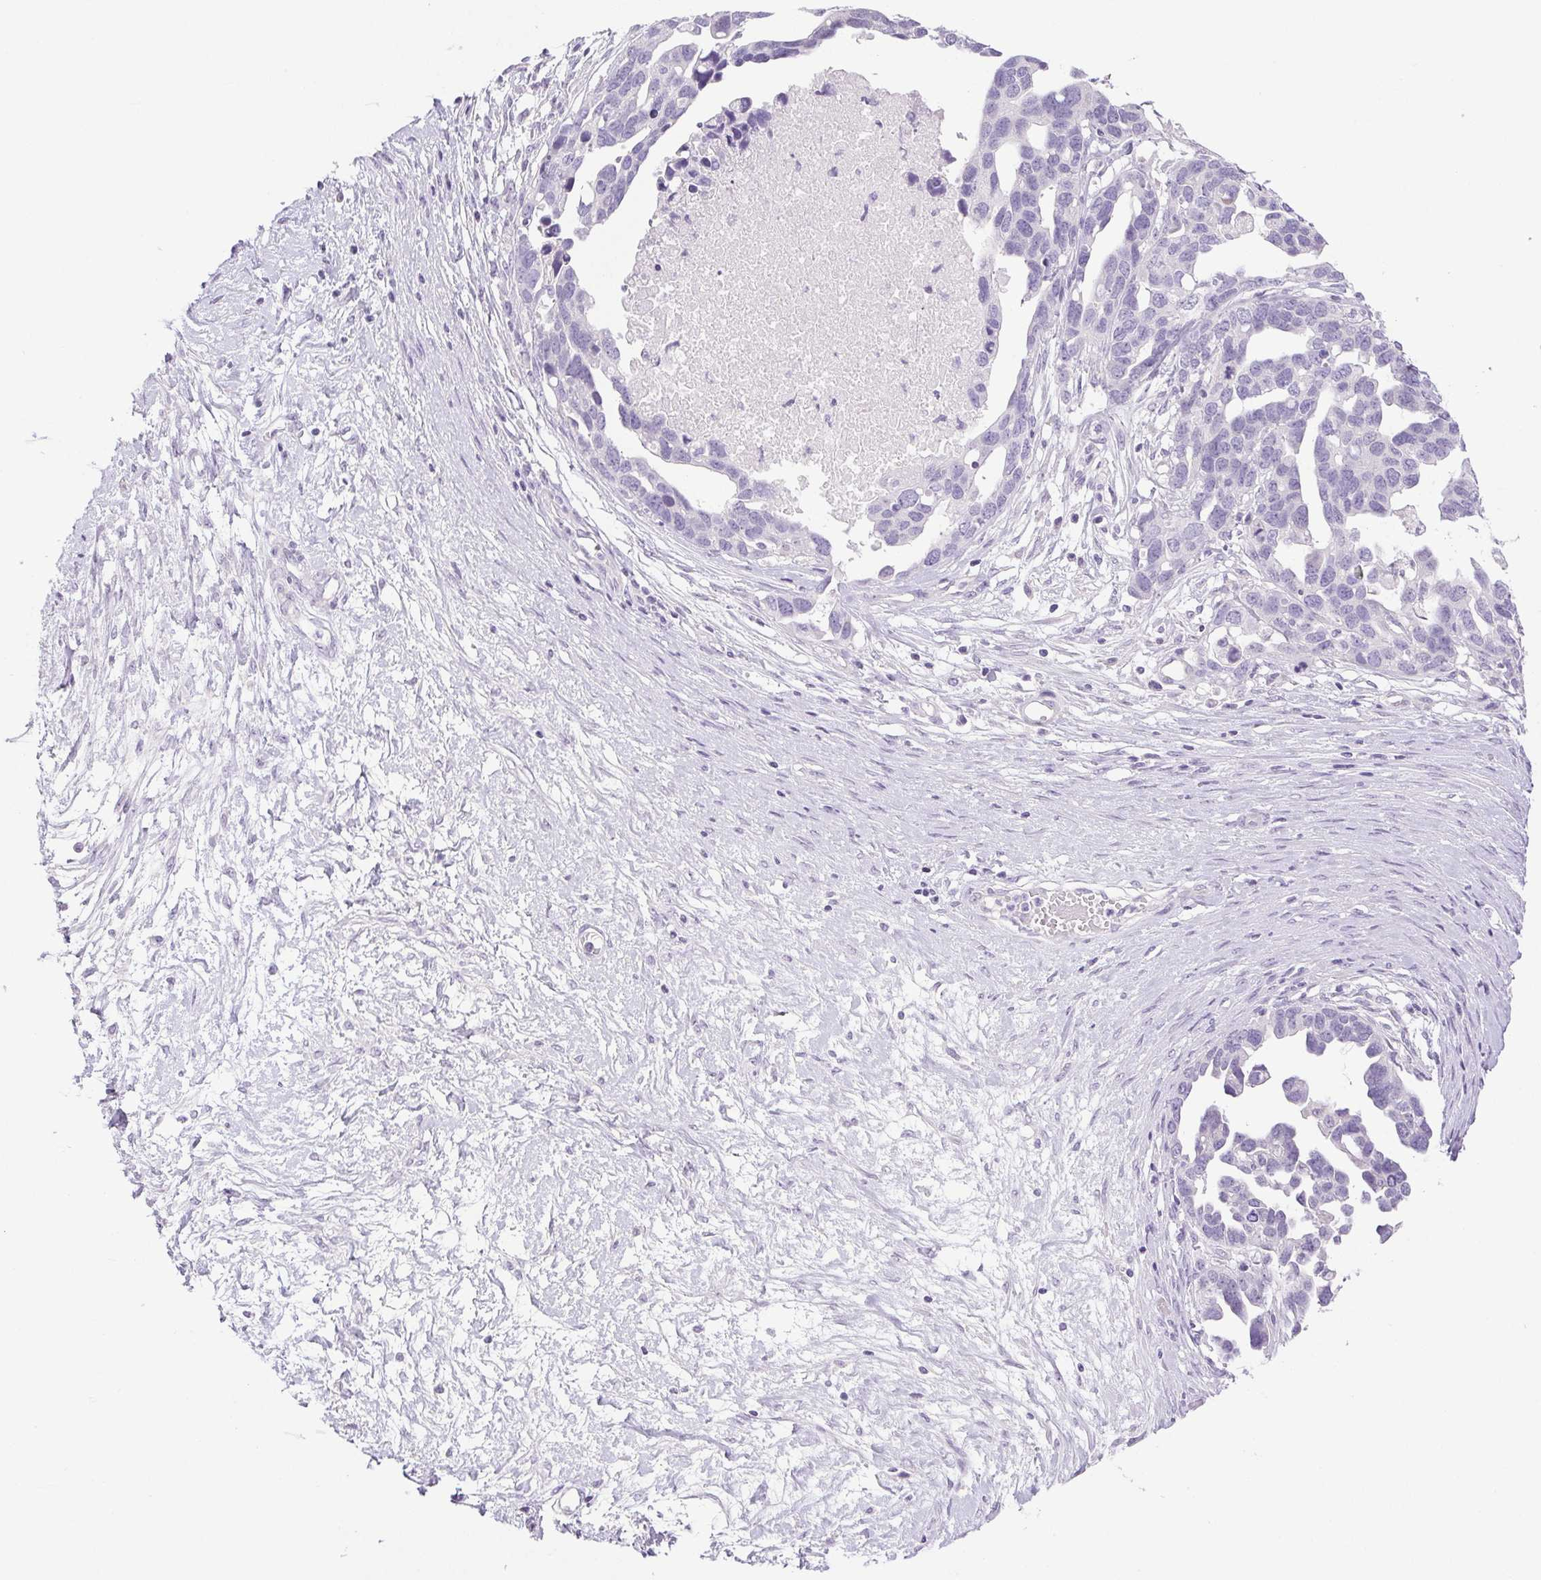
{"staining": {"intensity": "negative", "quantity": "none", "location": "none"}, "tissue": "ovarian cancer", "cell_type": "Tumor cells", "image_type": "cancer", "snomed": [{"axis": "morphology", "description": "Cystadenocarcinoma, serous, NOS"}, {"axis": "topography", "description": "Ovary"}], "caption": "An image of human ovarian cancer (serous cystadenocarcinoma) is negative for staining in tumor cells. The staining was performed using DAB (3,3'-diaminobenzidine) to visualize the protein expression in brown, while the nuclei were stained in blue with hematoxylin (Magnification: 20x).", "gene": "PAPPA2", "patient": {"sex": "female", "age": 54}}